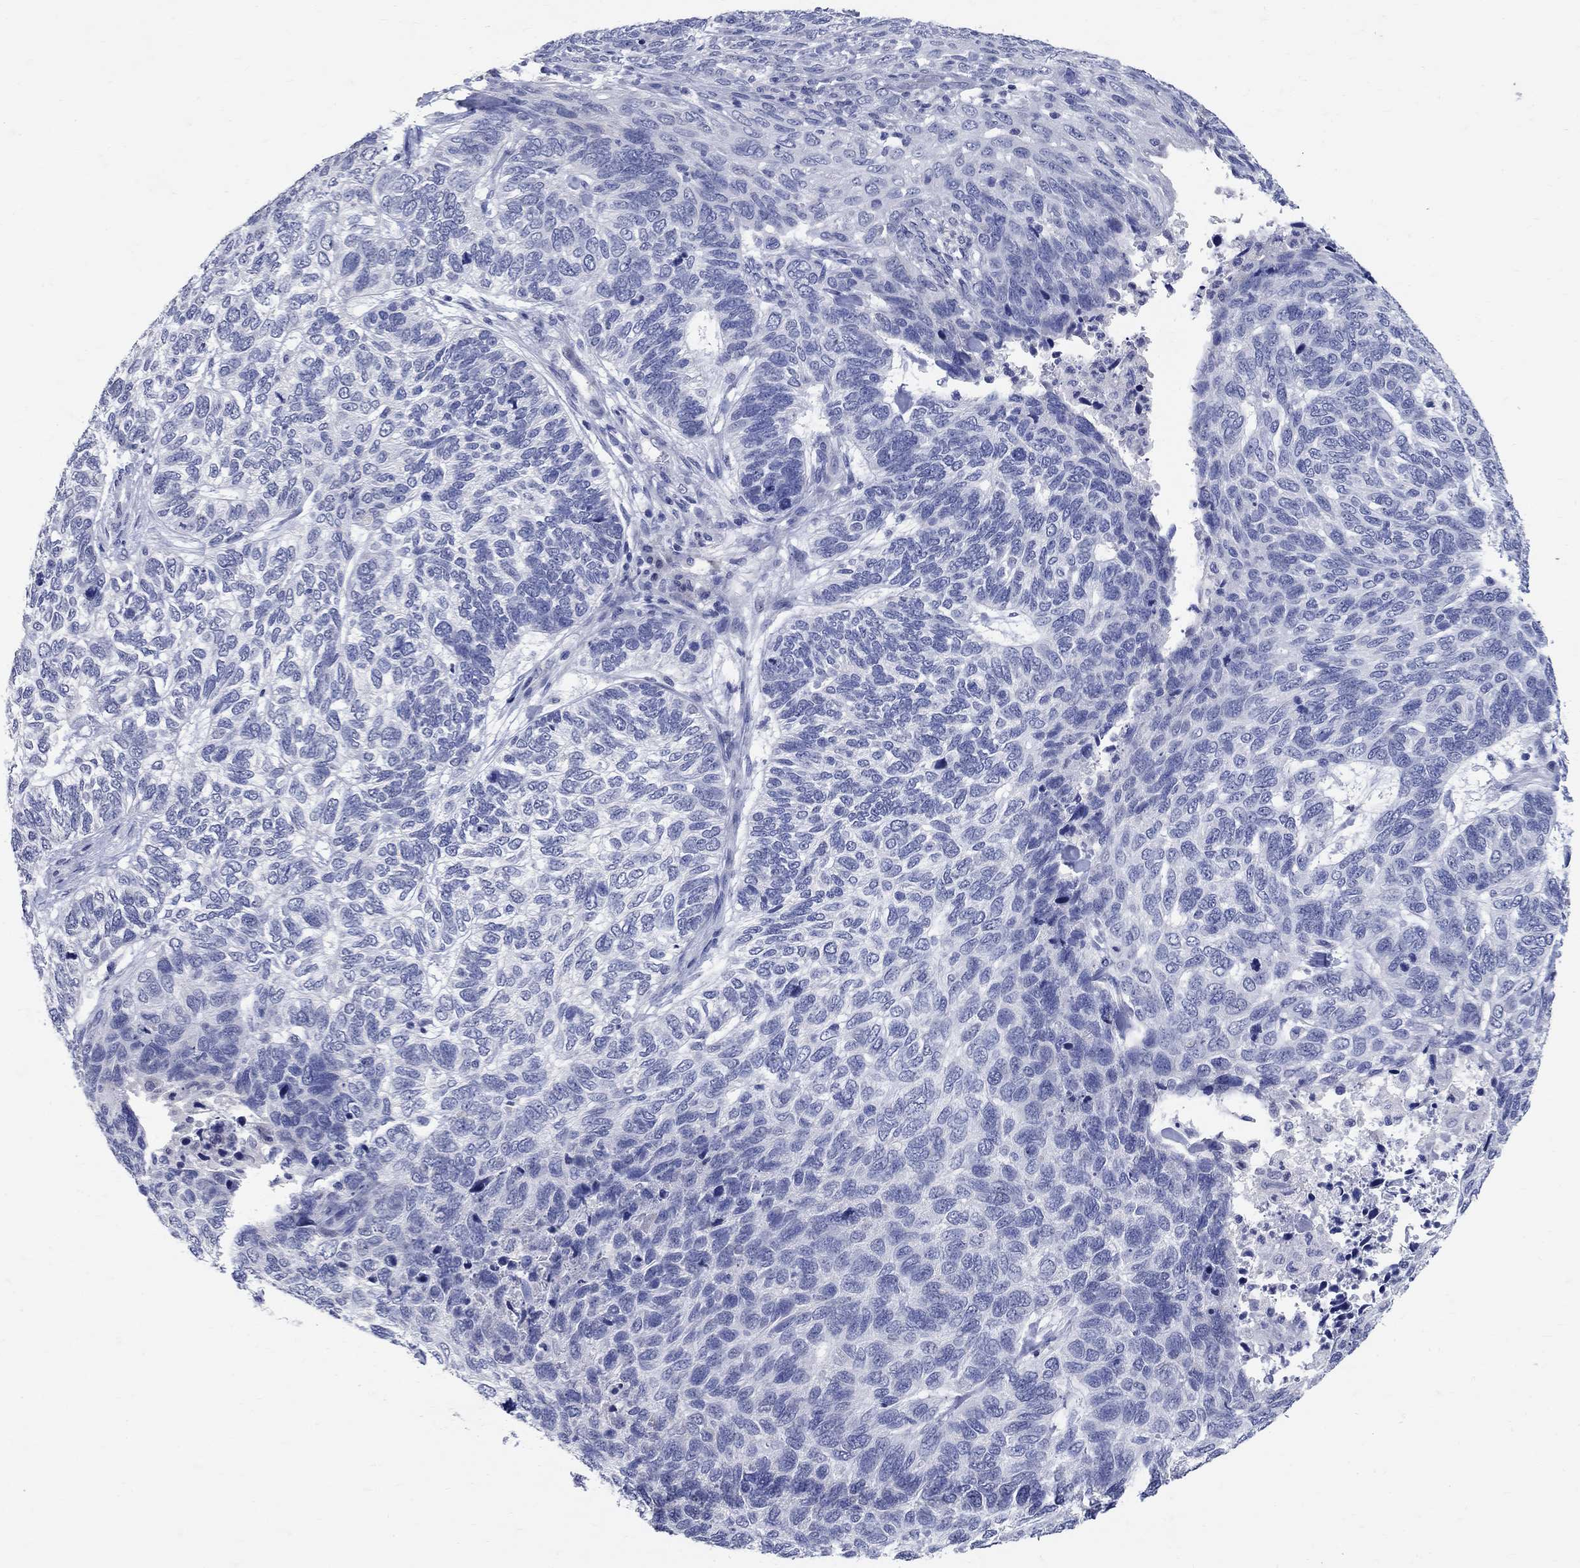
{"staining": {"intensity": "negative", "quantity": "none", "location": "none"}, "tissue": "skin cancer", "cell_type": "Tumor cells", "image_type": "cancer", "snomed": [{"axis": "morphology", "description": "Basal cell carcinoma"}, {"axis": "topography", "description": "Skin"}], "caption": "Basal cell carcinoma (skin) stained for a protein using IHC demonstrates no positivity tumor cells.", "gene": "SOX2", "patient": {"sex": "female", "age": 65}}